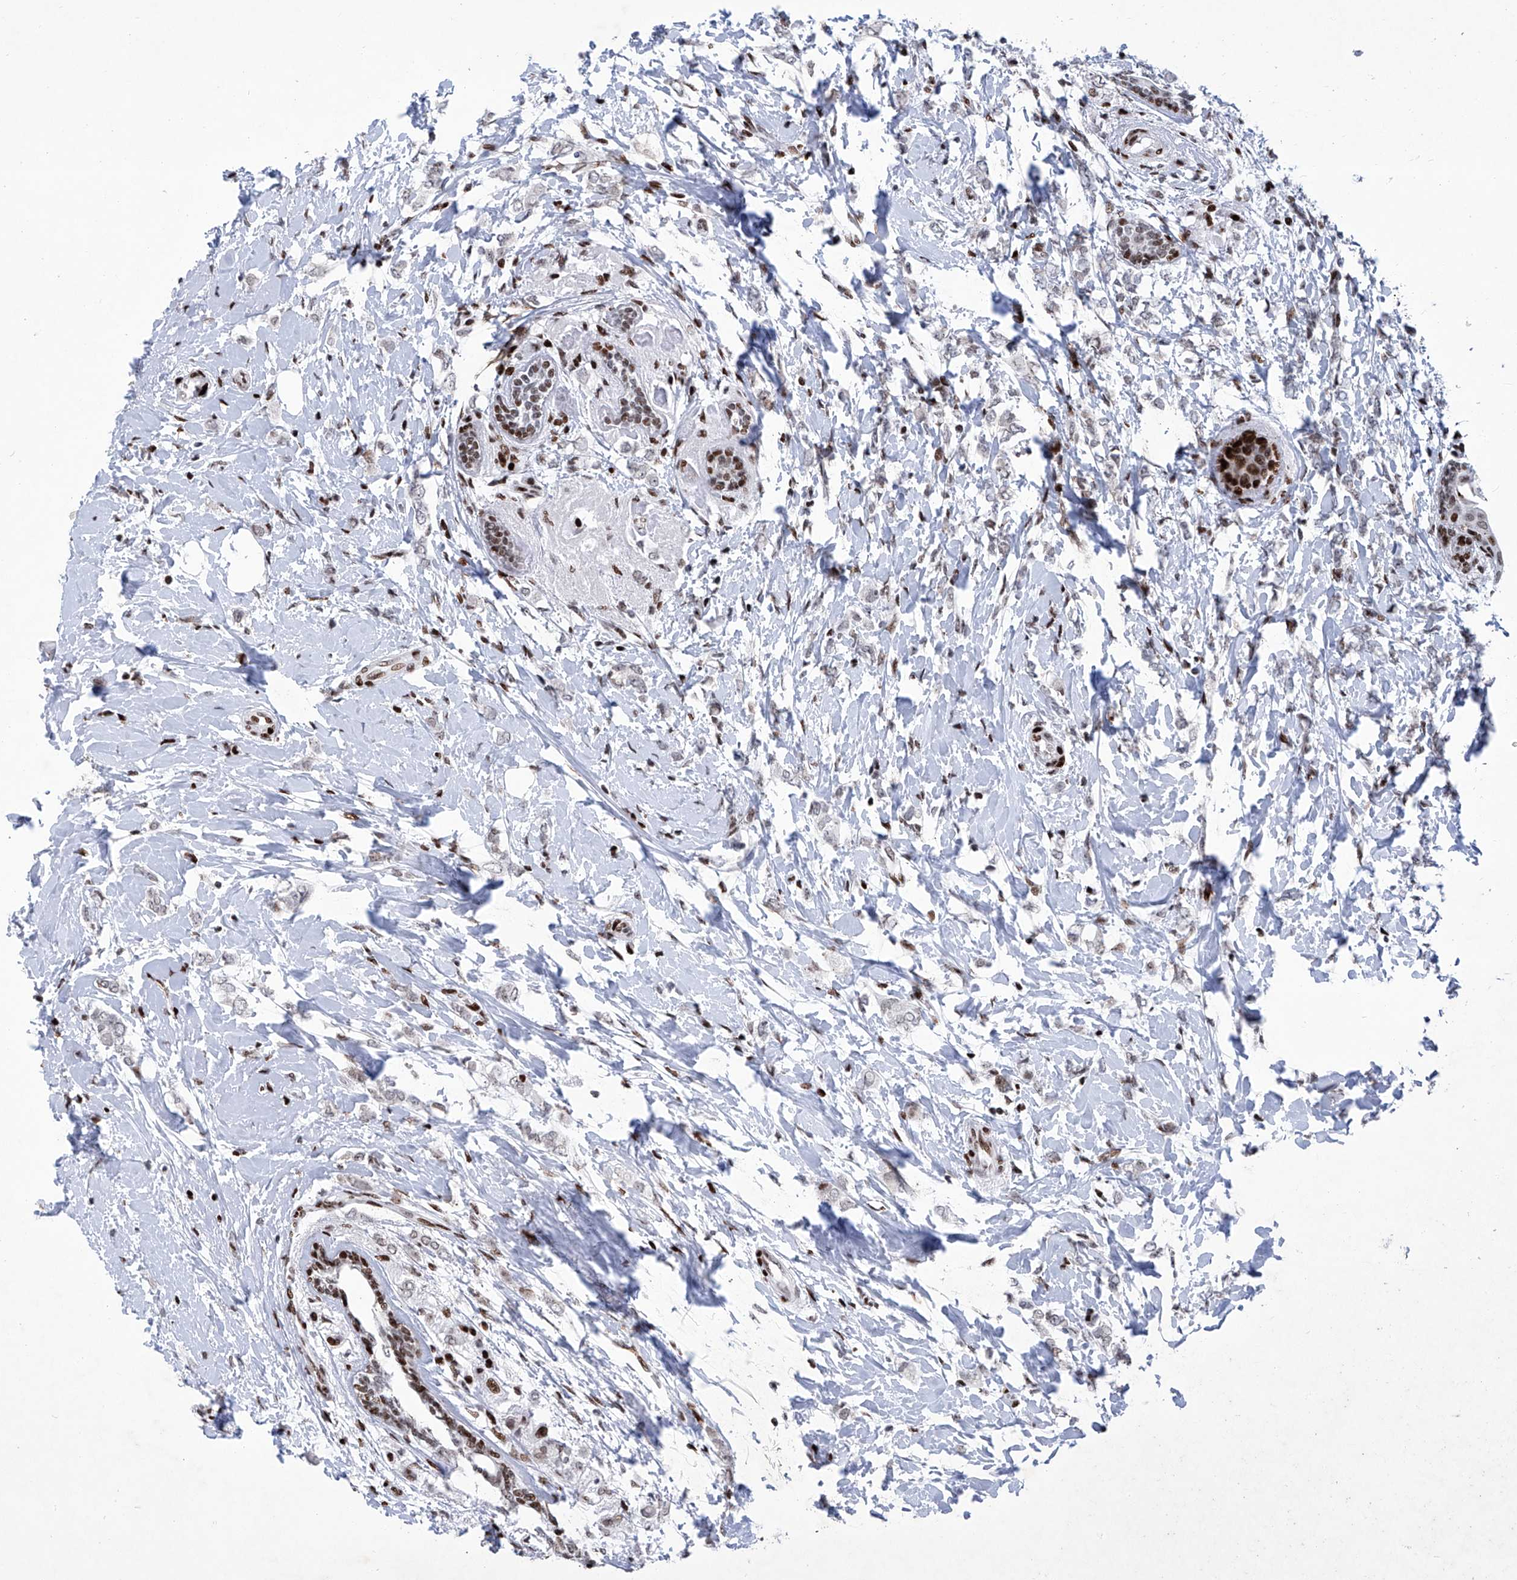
{"staining": {"intensity": "moderate", "quantity": "25%-75%", "location": "nuclear"}, "tissue": "breast cancer", "cell_type": "Tumor cells", "image_type": "cancer", "snomed": [{"axis": "morphology", "description": "Normal tissue, NOS"}, {"axis": "morphology", "description": "Lobular carcinoma"}, {"axis": "topography", "description": "Breast"}], "caption": "An image of human lobular carcinoma (breast) stained for a protein demonstrates moderate nuclear brown staining in tumor cells.", "gene": "HEY2", "patient": {"sex": "female", "age": 47}}